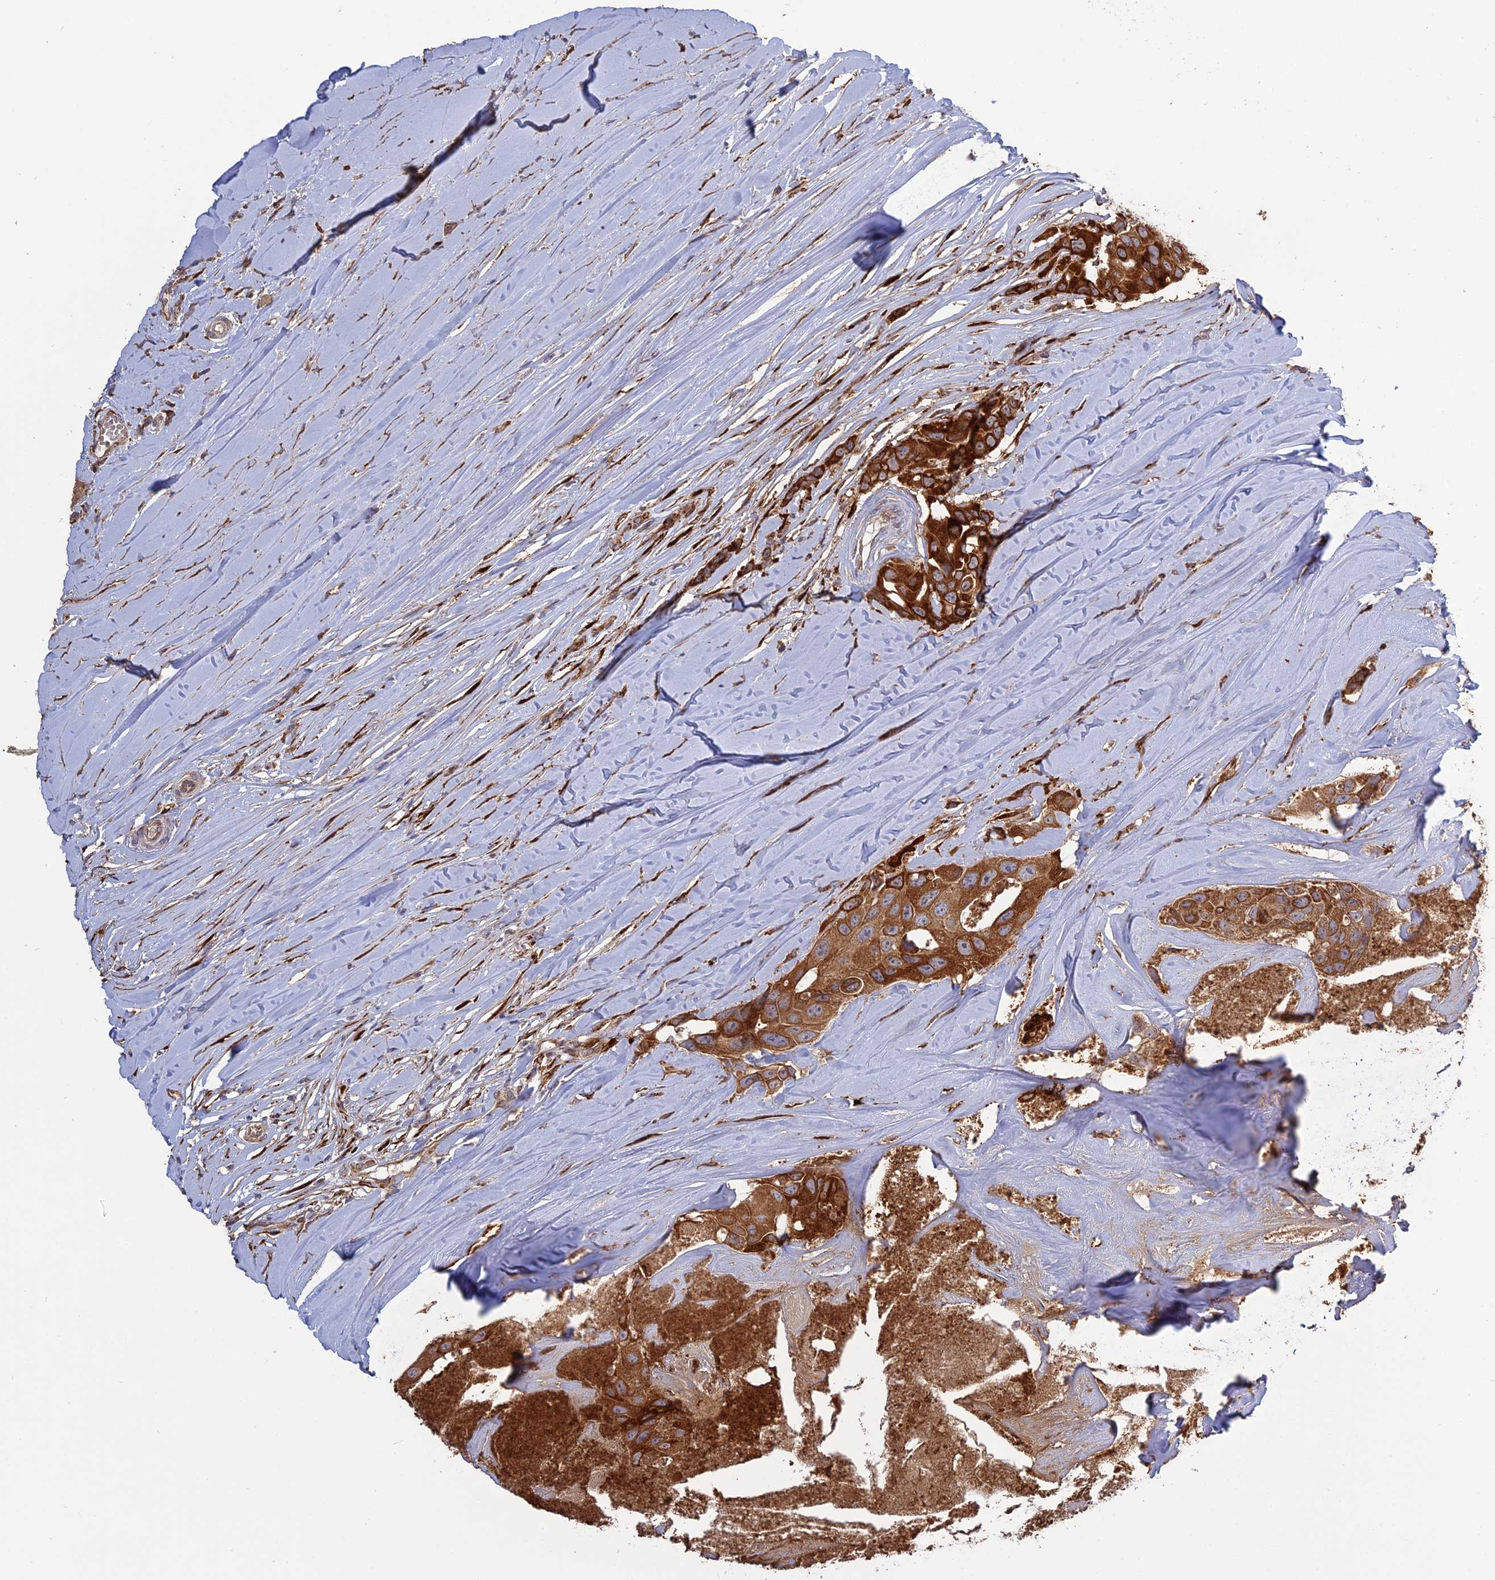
{"staining": {"intensity": "strong", "quantity": ">75%", "location": "cytoplasmic/membranous"}, "tissue": "head and neck cancer", "cell_type": "Tumor cells", "image_type": "cancer", "snomed": [{"axis": "morphology", "description": "Adenocarcinoma, NOS"}, {"axis": "morphology", "description": "Adenocarcinoma, metastatic, NOS"}, {"axis": "topography", "description": "Head-Neck"}], "caption": "Immunohistochemistry (IHC) image of human head and neck cancer stained for a protein (brown), which reveals high levels of strong cytoplasmic/membranous positivity in about >75% of tumor cells.", "gene": "PPIC", "patient": {"sex": "male", "age": 75}}